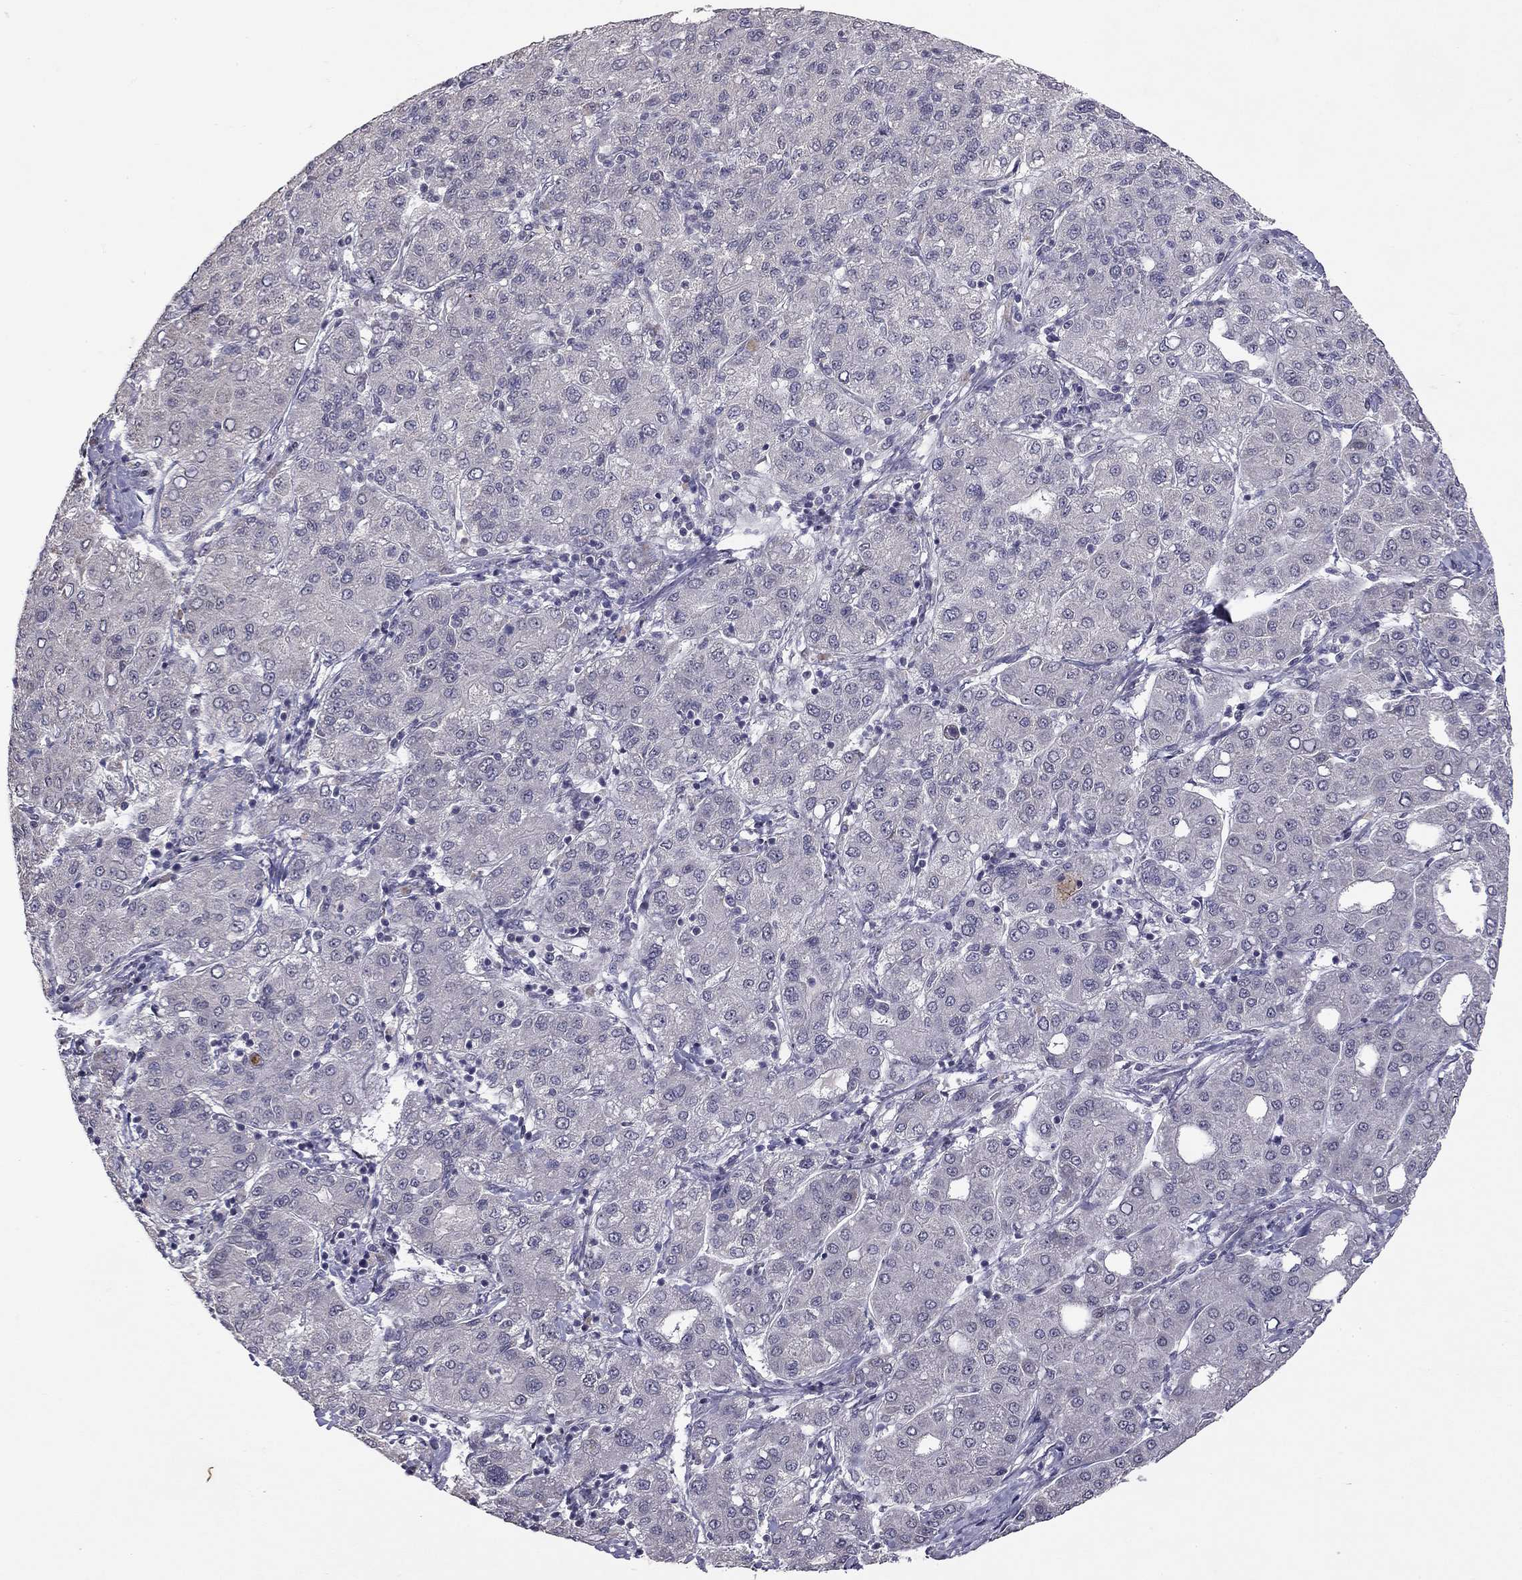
{"staining": {"intensity": "negative", "quantity": "none", "location": "none"}, "tissue": "liver cancer", "cell_type": "Tumor cells", "image_type": "cancer", "snomed": [{"axis": "morphology", "description": "Carcinoma, Hepatocellular, NOS"}, {"axis": "topography", "description": "Liver"}], "caption": "Immunohistochemical staining of liver cancer displays no significant expression in tumor cells.", "gene": "STXBP6", "patient": {"sex": "male", "age": 65}}